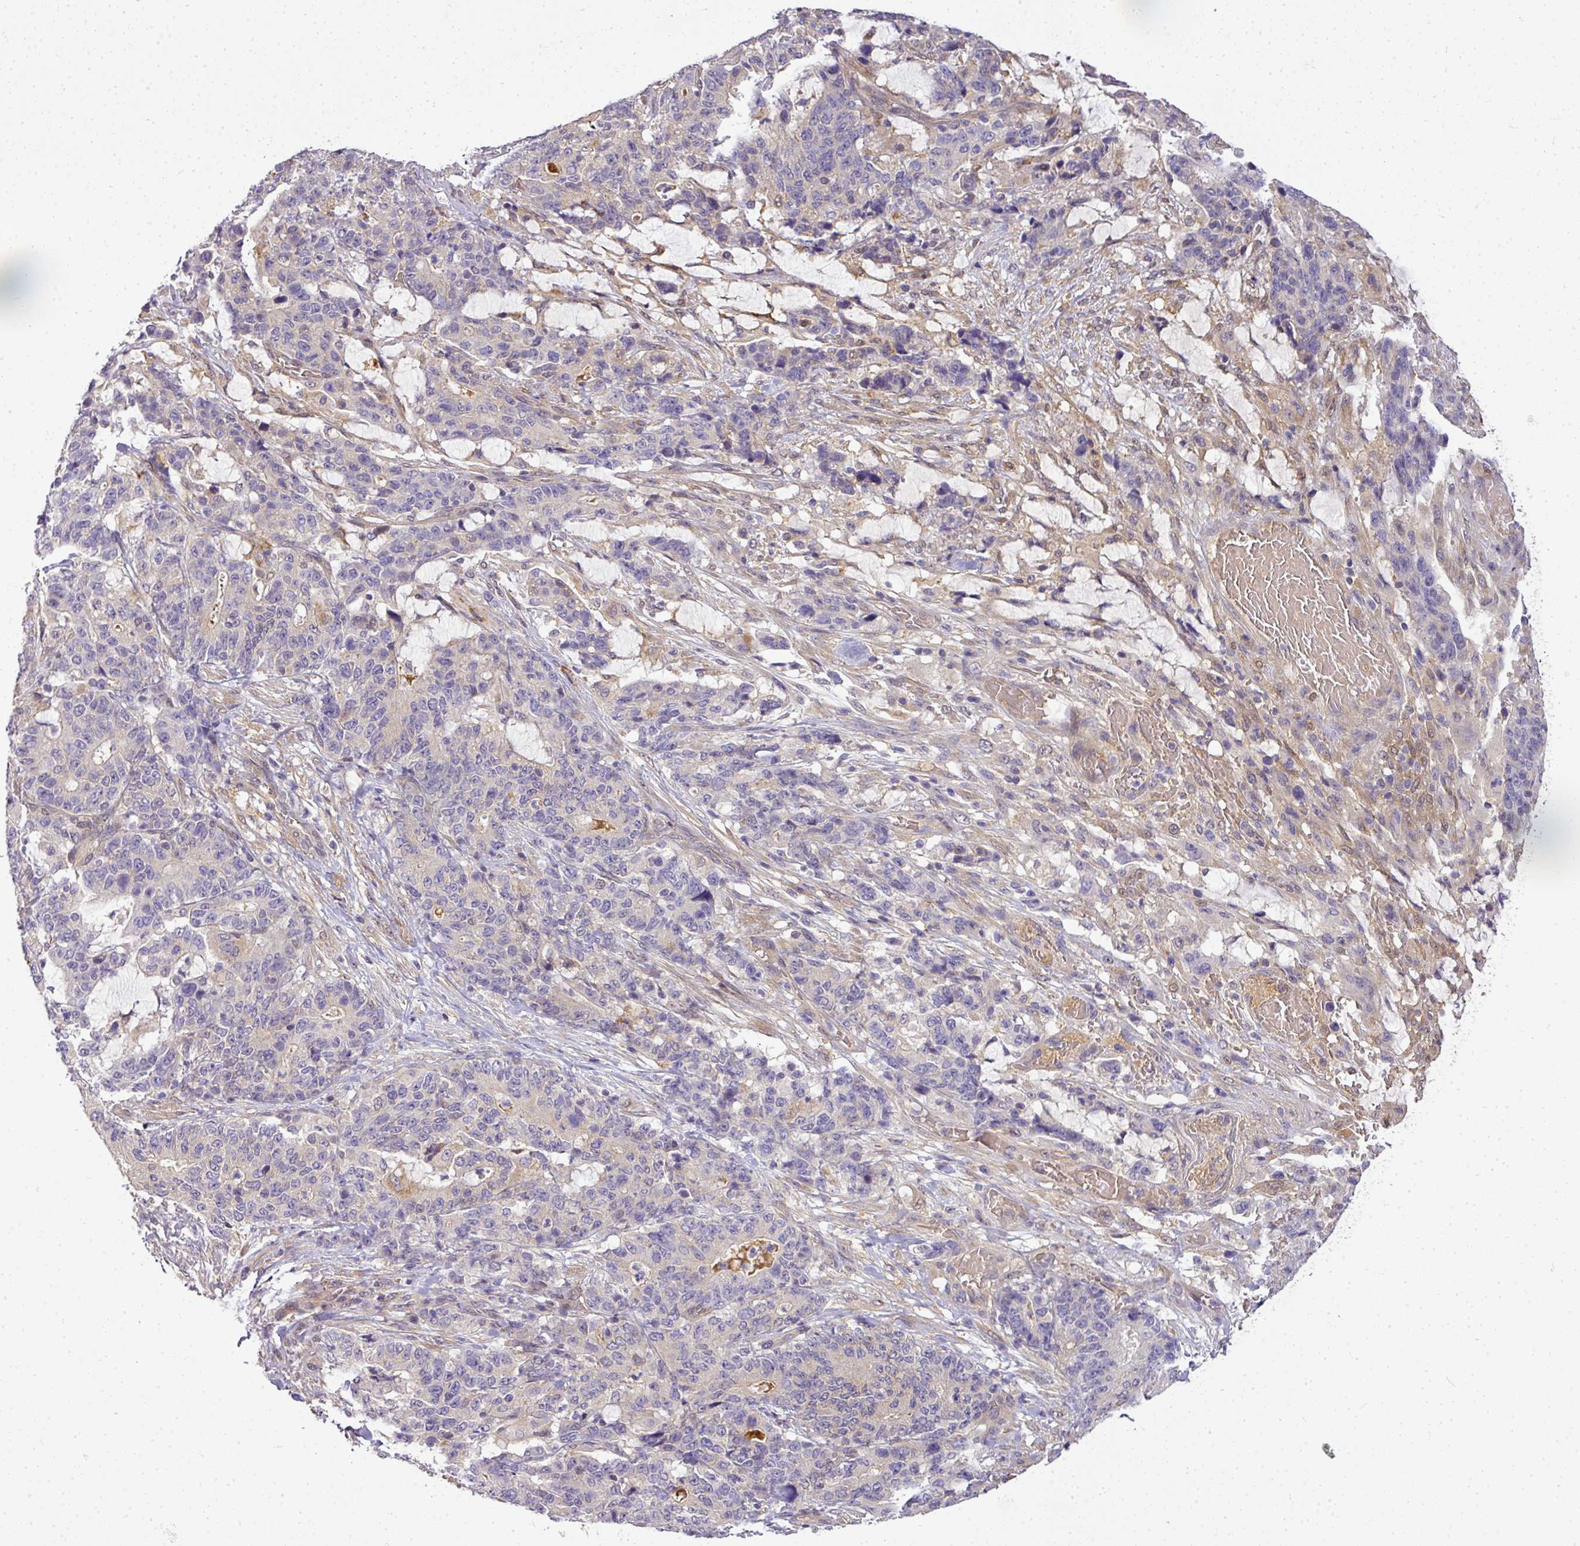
{"staining": {"intensity": "negative", "quantity": "none", "location": "none"}, "tissue": "stomach cancer", "cell_type": "Tumor cells", "image_type": "cancer", "snomed": [{"axis": "morphology", "description": "Normal tissue, NOS"}, {"axis": "morphology", "description": "Adenocarcinoma, NOS"}, {"axis": "topography", "description": "Stomach"}], "caption": "Immunohistochemical staining of human adenocarcinoma (stomach) displays no significant staining in tumor cells. (Brightfield microscopy of DAB IHC at high magnification).", "gene": "ADH5", "patient": {"sex": "female", "age": 64}}